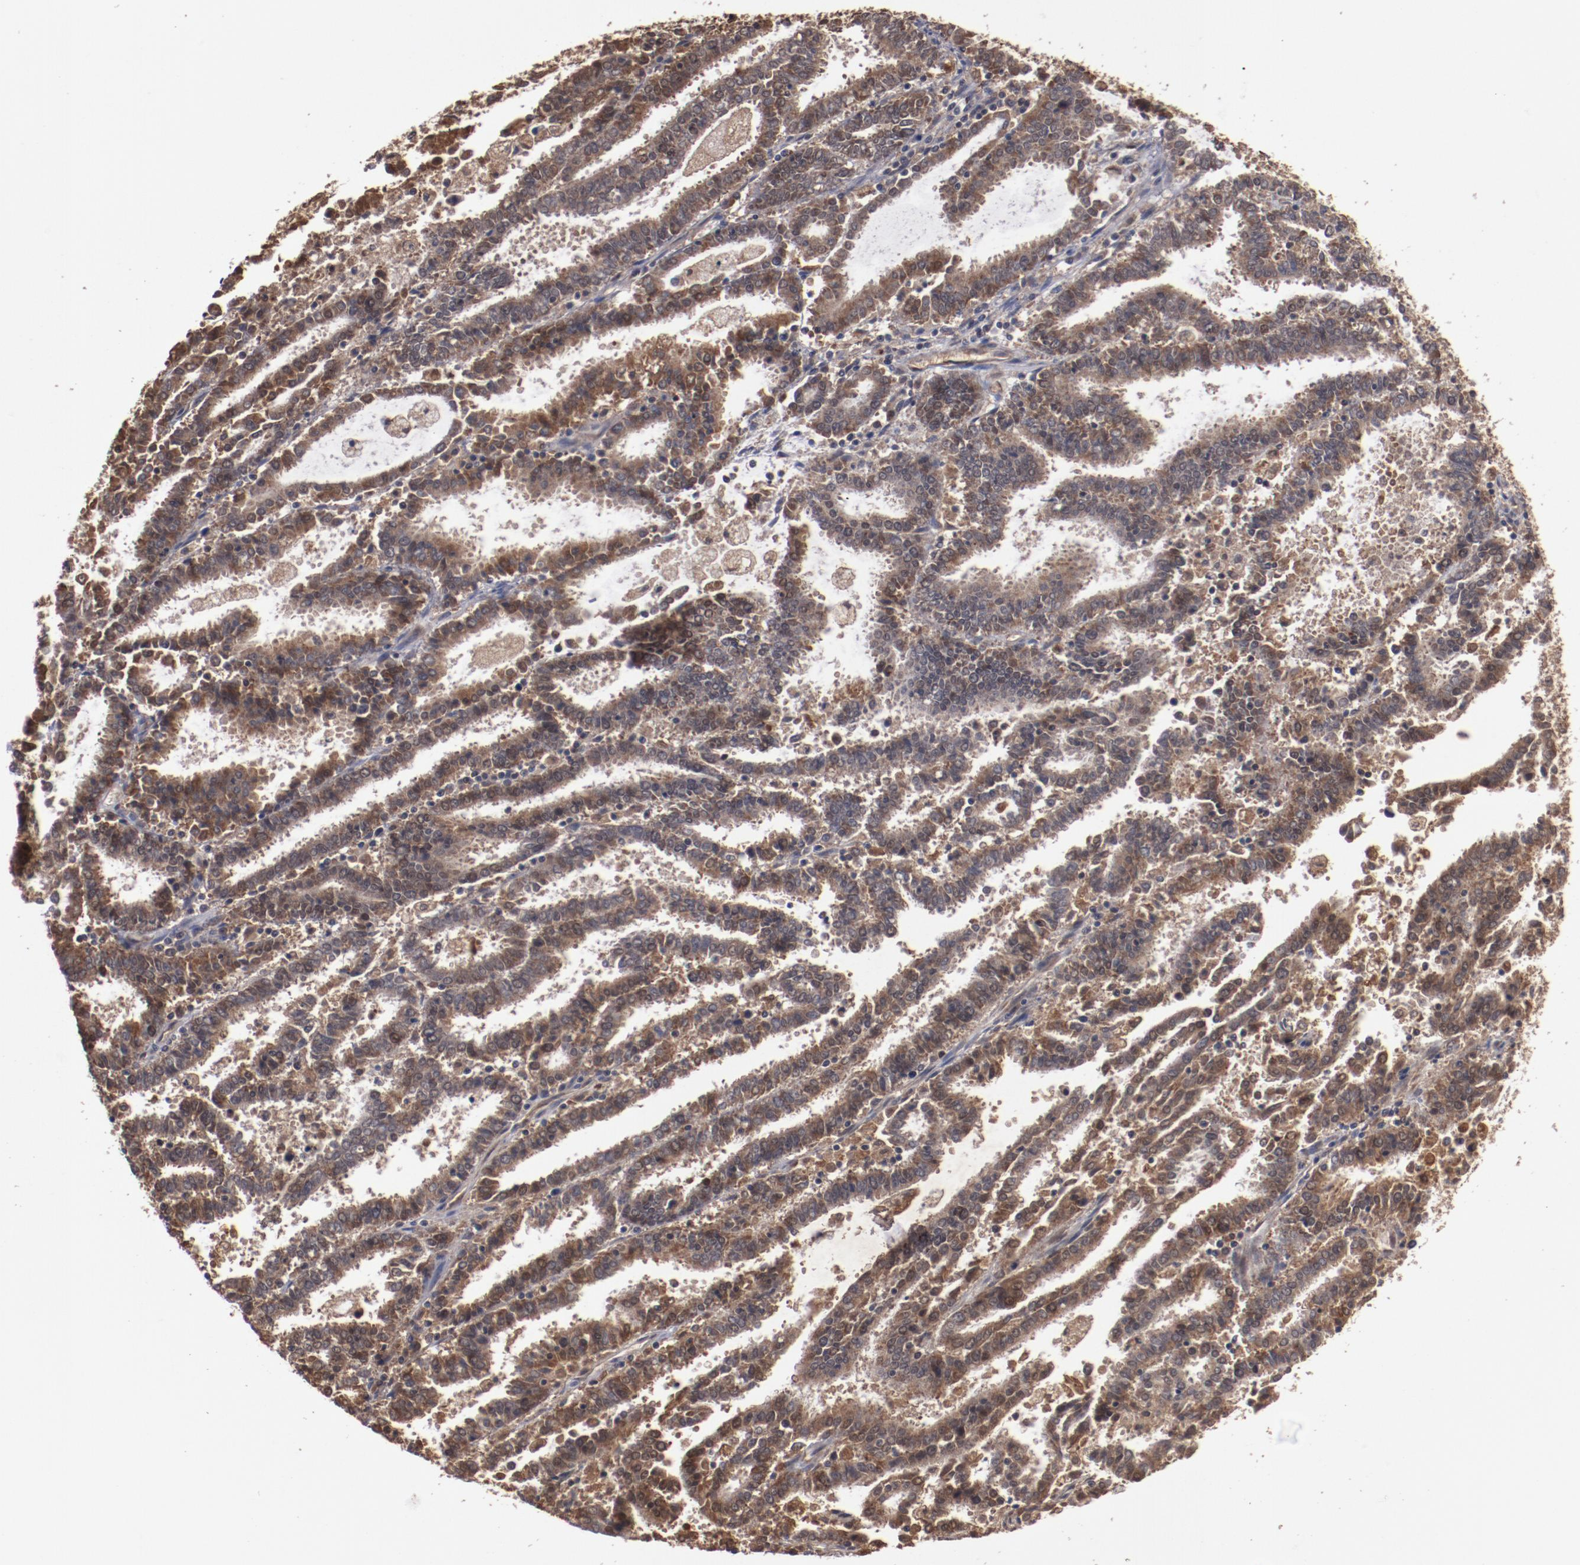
{"staining": {"intensity": "moderate", "quantity": ">75%", "location": "cytoplasmic/membranous"}, "tissue": "endometrial cancer", "cell_type": "Tumor cells", "image_type": "cancer", "snomed": [{"axis": "morphology", "description": "Adenocarcinoma, NOS"}, {"axis": "topography", "description": "Uterus"}], "caption": "About >75% of tumor cells in endometrial adenocarcinoma demonstrate moderate cytoplasmic/membranous protein positivity as visualized by brown immunohistochemical staining.", "gene": "TENM1", "patient": {"sex": "female", "age": 83}}